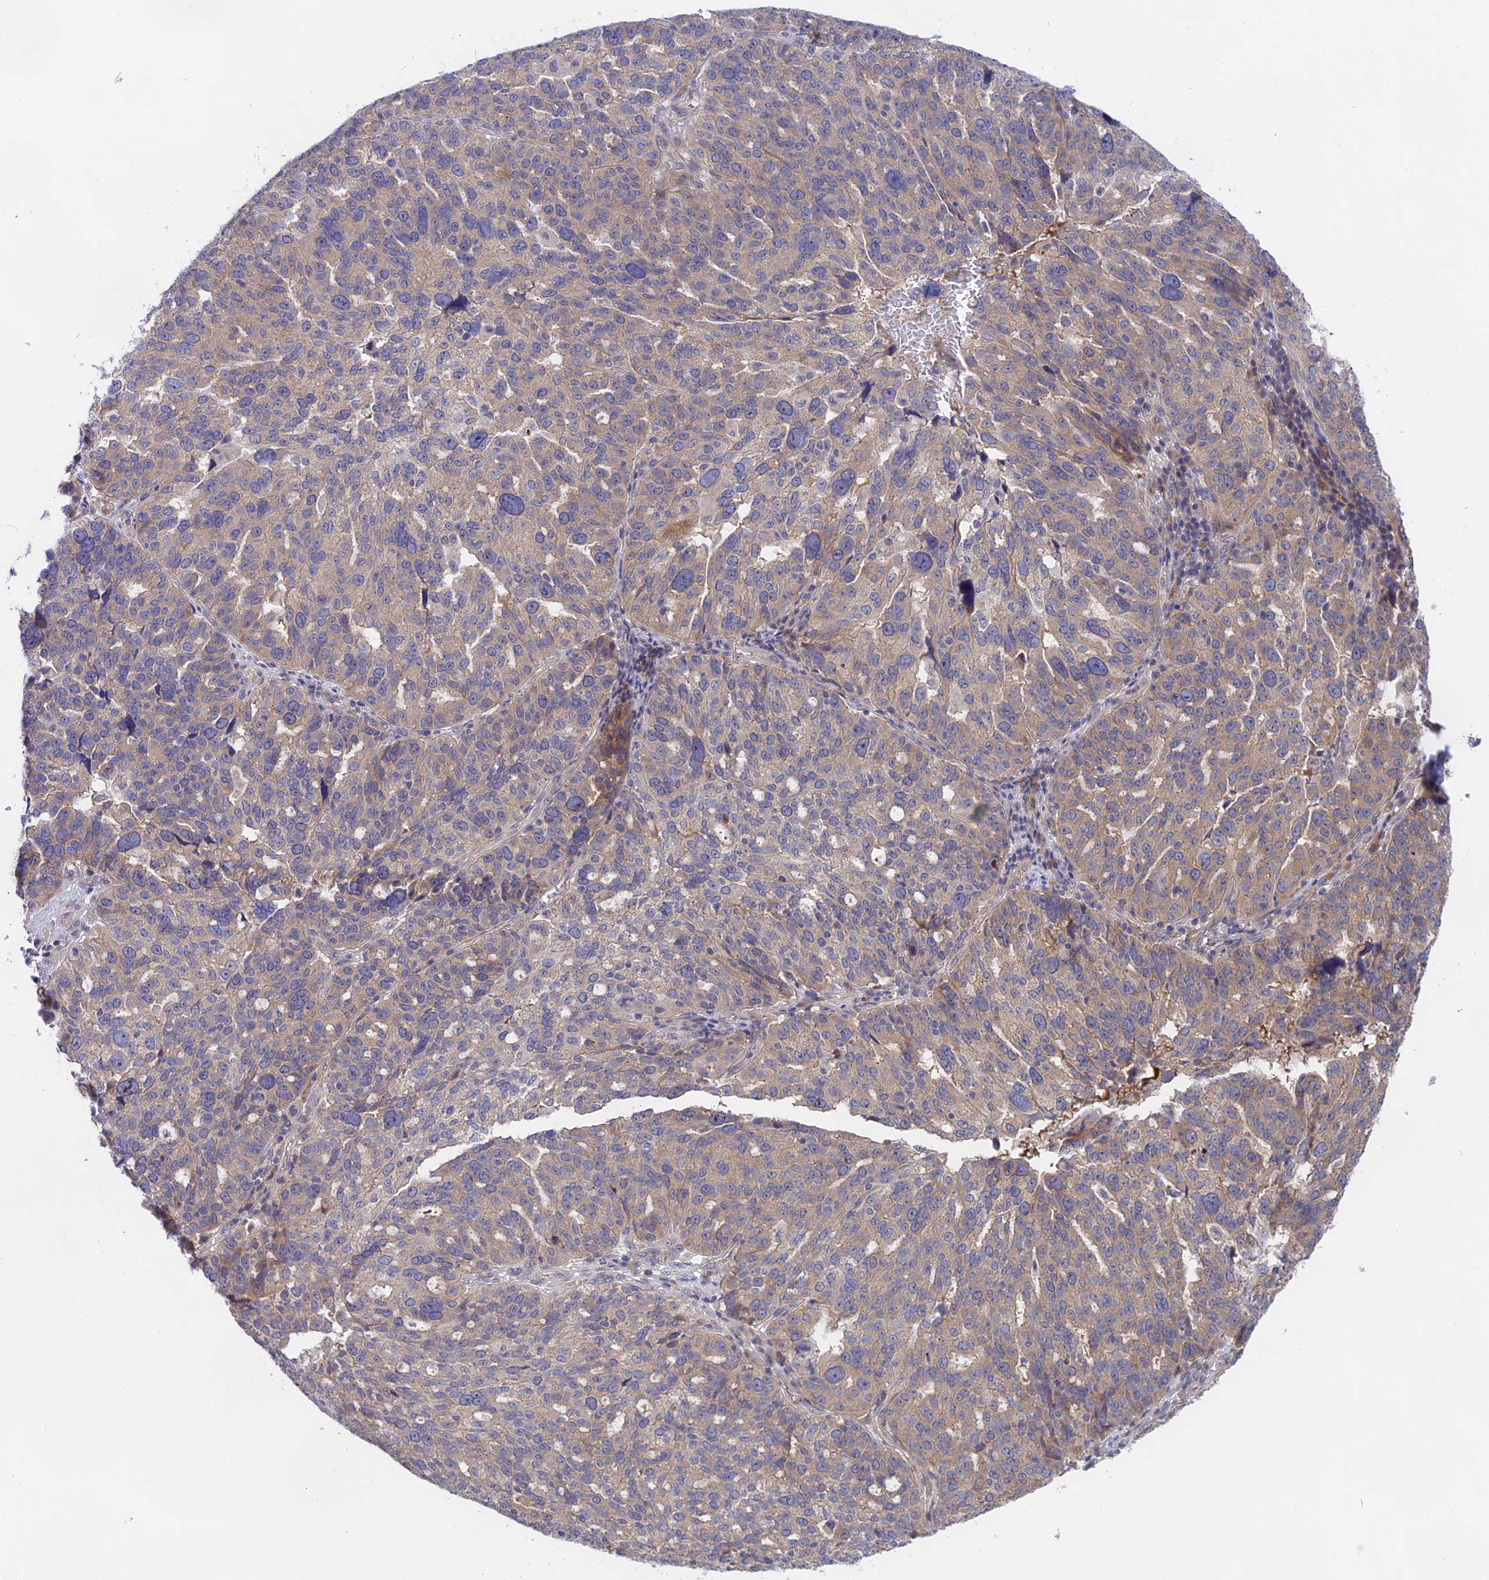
{"staining": {"intensity": "weak", "quantity": "25%-75%", "location": "cytoplasmic/membranous"}, "tissue": "ovarian cancer", "cell_type": "Tumor cells", "image_type": "cancer", "snomed": [{"axis": "morphology", "description": "Cystadenocarcinoma, serous, NOS"}, {"axis": "topography", "description": "Ovary"}], "caption": "Immunohistochemical staining of human ovarian serous cystadenocarcinoma reveals low levels of weak cytoplasmic/membranous staining in about 25%-75% of tumor cells.", "gene": "TENT4B", "patient": {"sex": "female", "age": 59}}